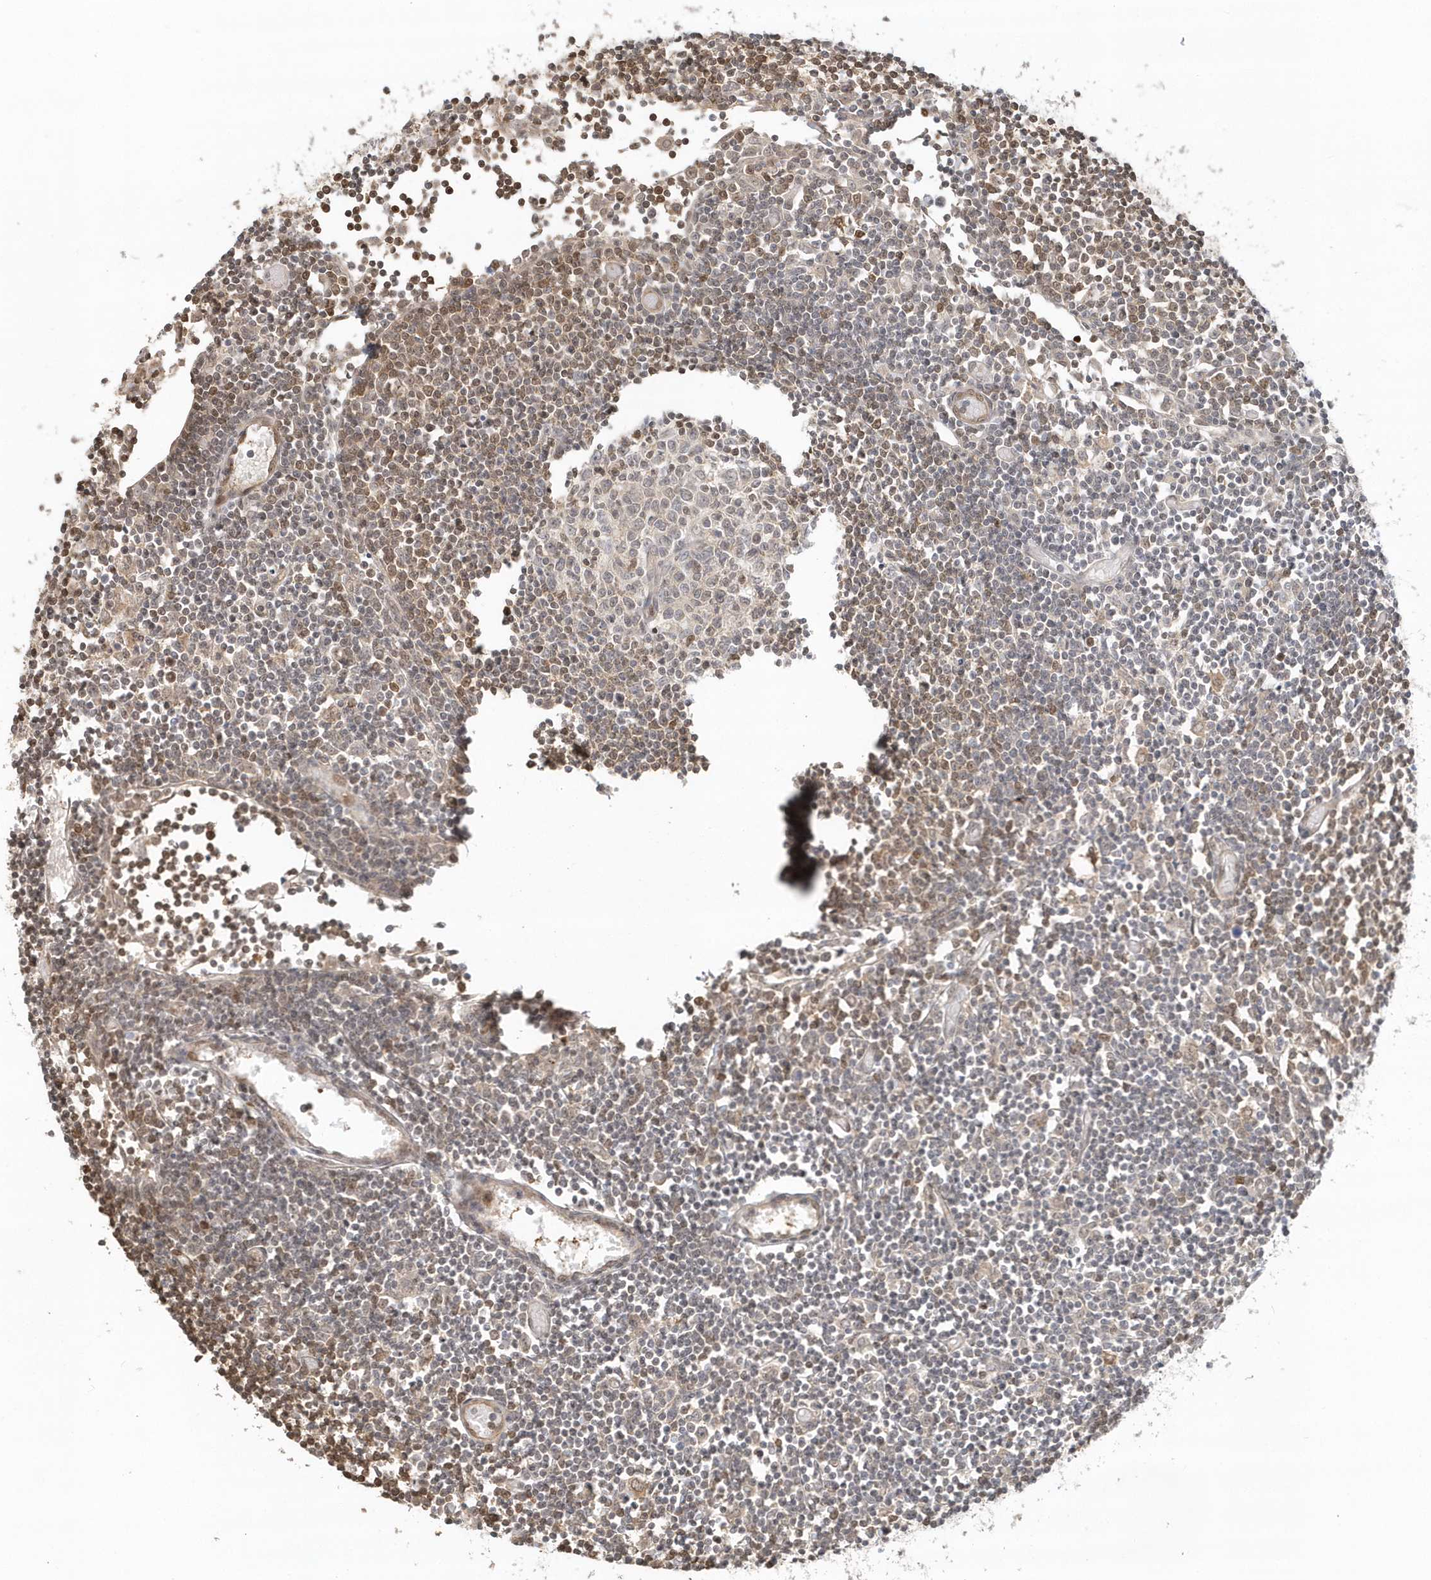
{"staining": {"intensity": "weak", "quantity": "<25%", "location": "nuclear"}, "tissue": "lymph node", "cell_type": "Germinal center cells", "image_type": "normal", "snomed": [{"axis": "morphology", "description": "Normal tissue, NOS"}, {"axis": "topography", "description": "Lymph node"}], "caption": "High magnification brightfield microscopy of normal lymph node stained with DAB (brown) and counterstained with hematoxylin (blue): germinal center cells show no significant positivity. (DAB immunohistochemistry (IHC) with hematoxylin counter stain).", "gene": "SUMO2", "patient": {"sex": "female", "age": 11}}